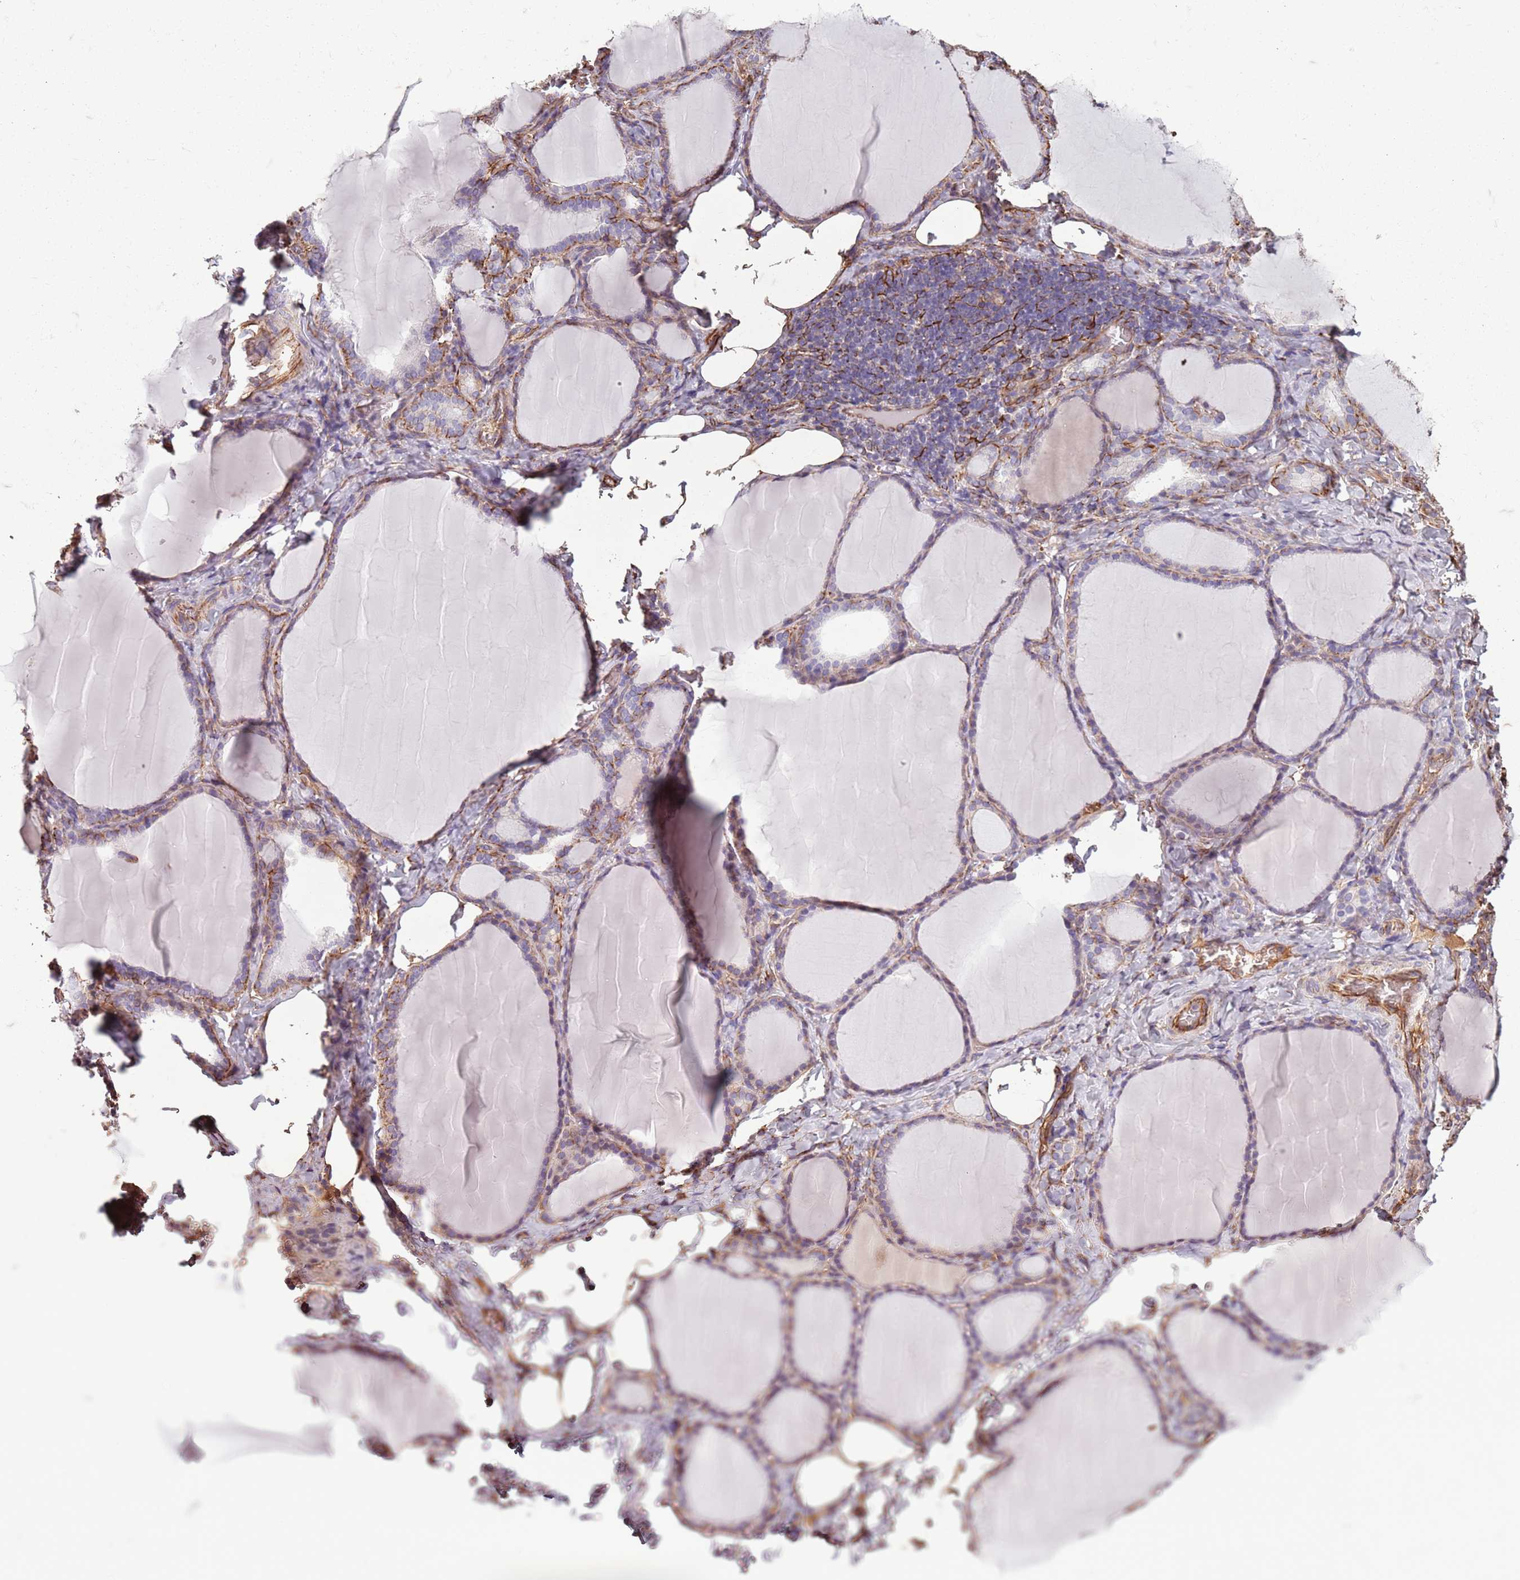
{"staining": {"intensity": "moderate", "quantity": "<25%", "location": "cytoplasmic/membranous"}, "tissue": "thyroid gland", "cell_type": "Glandular cells", "image_type": "normal", "snomed": [{"axis": "morphology", "description": "Normal tissue, NOS"}, {"axis": "topography", "description": "Thyroid gland"}], "caption": "Protein expression analysis of unremarkable human thyroid gland reveals moderate cytoplasmic/membranous staining in about <25% of glandular cells. The staining is performed using DAB brown chromogen to label protein expression. The nuclei are counter-stained blue using hematoxylin.", "gene": "TAS2R38", "patient": {"sex": "female", "age": 39}}